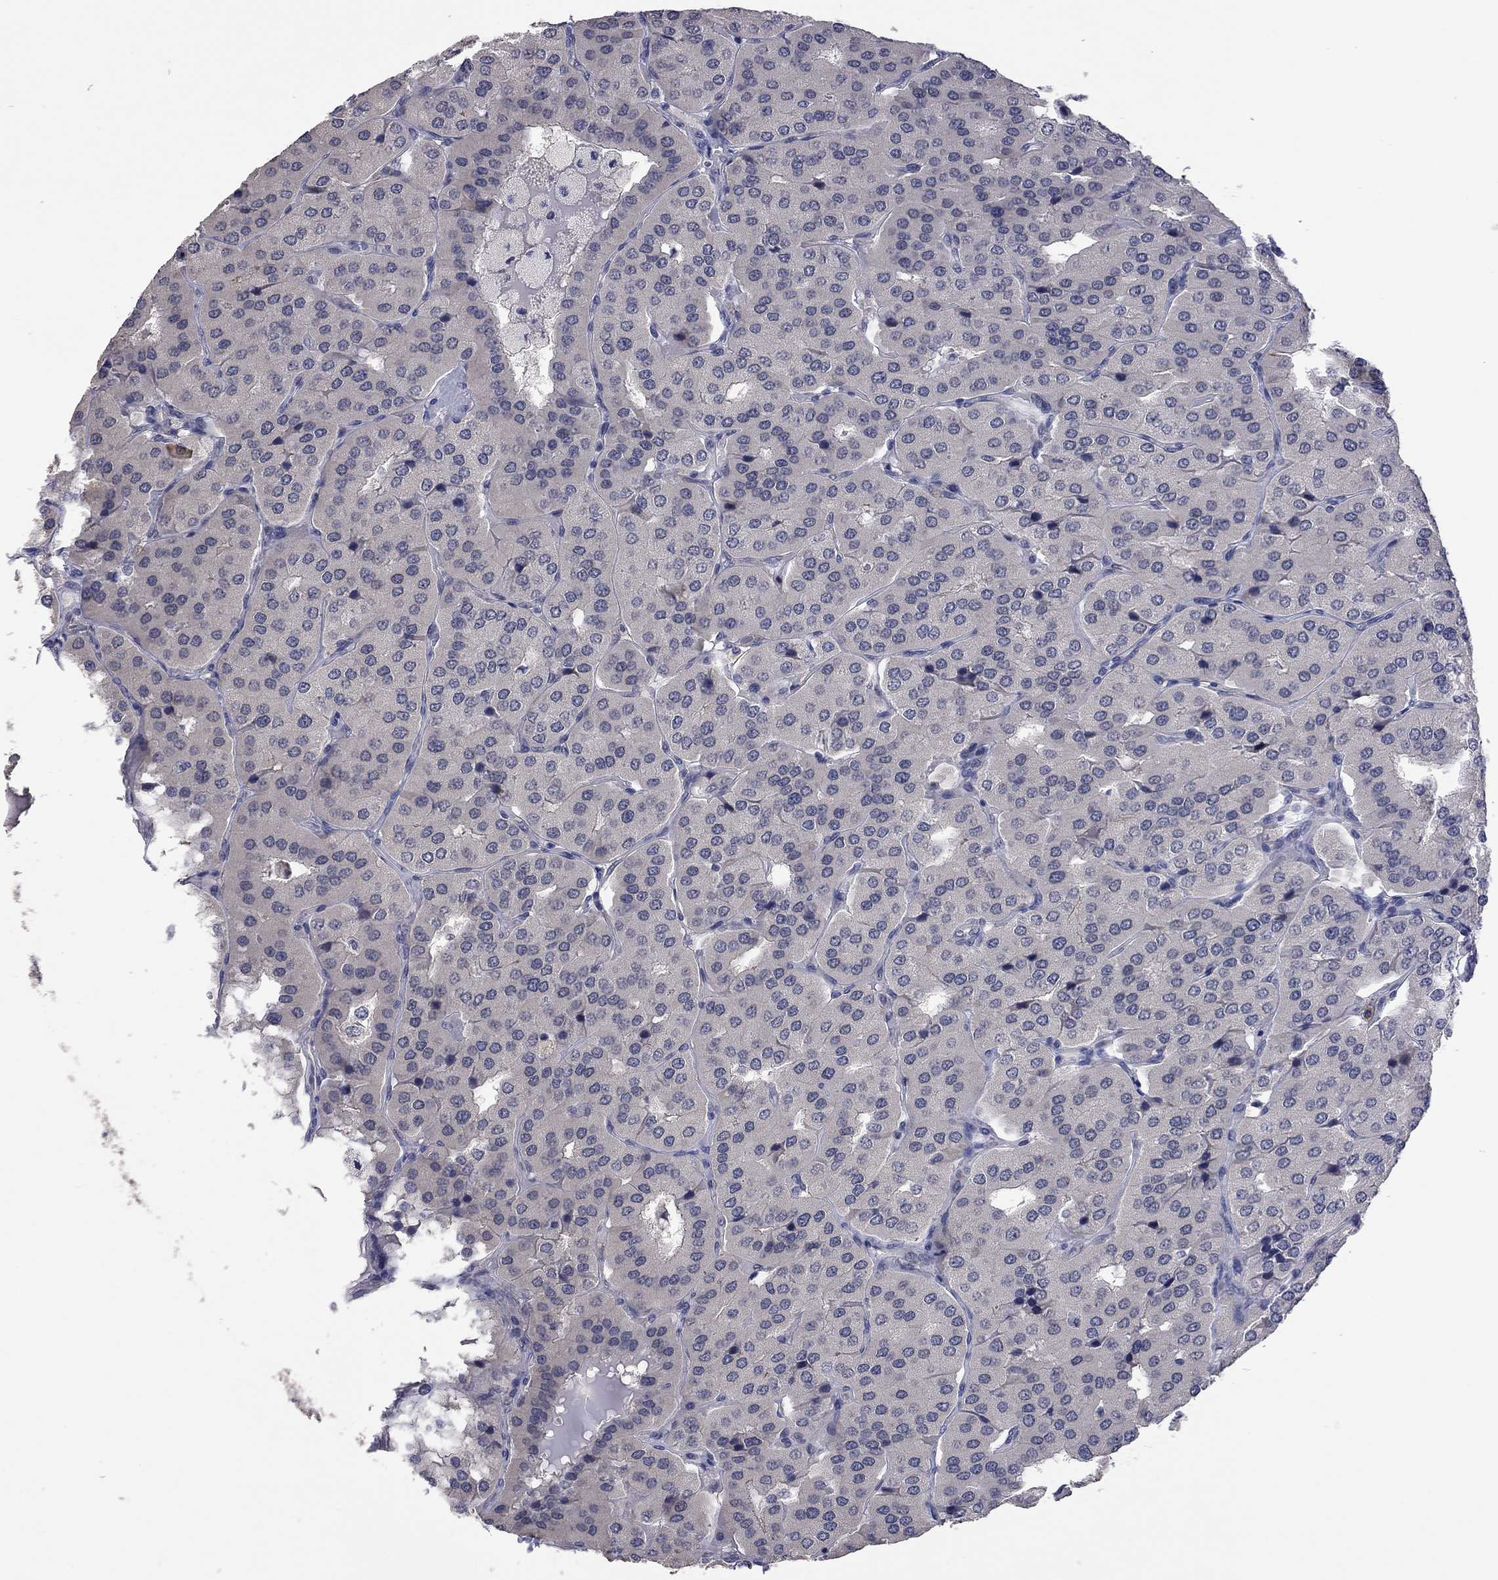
{"staining": {"intensity": "negative", "quantity": "none", "location": "none"}, "tissue": "parathyroid gland", "cell_type": "Glandular cells", "image_type": "normal", "snomed": [{"axis": "morphology", "description": "Normal tissue, NOS"}, {"axis": "morphology", "description": "Adenoma, NOS"}, {"axis": "topography", "description": "Parathyroid gland"}], "caption": "A high-resolution histopathology image shows immunohistochemistry staining of normal parathyroid gland, which exhibits no significant staining in glandular cells.", "gene": "FABP12", "patient": {"sex": "female", "age": 86}}